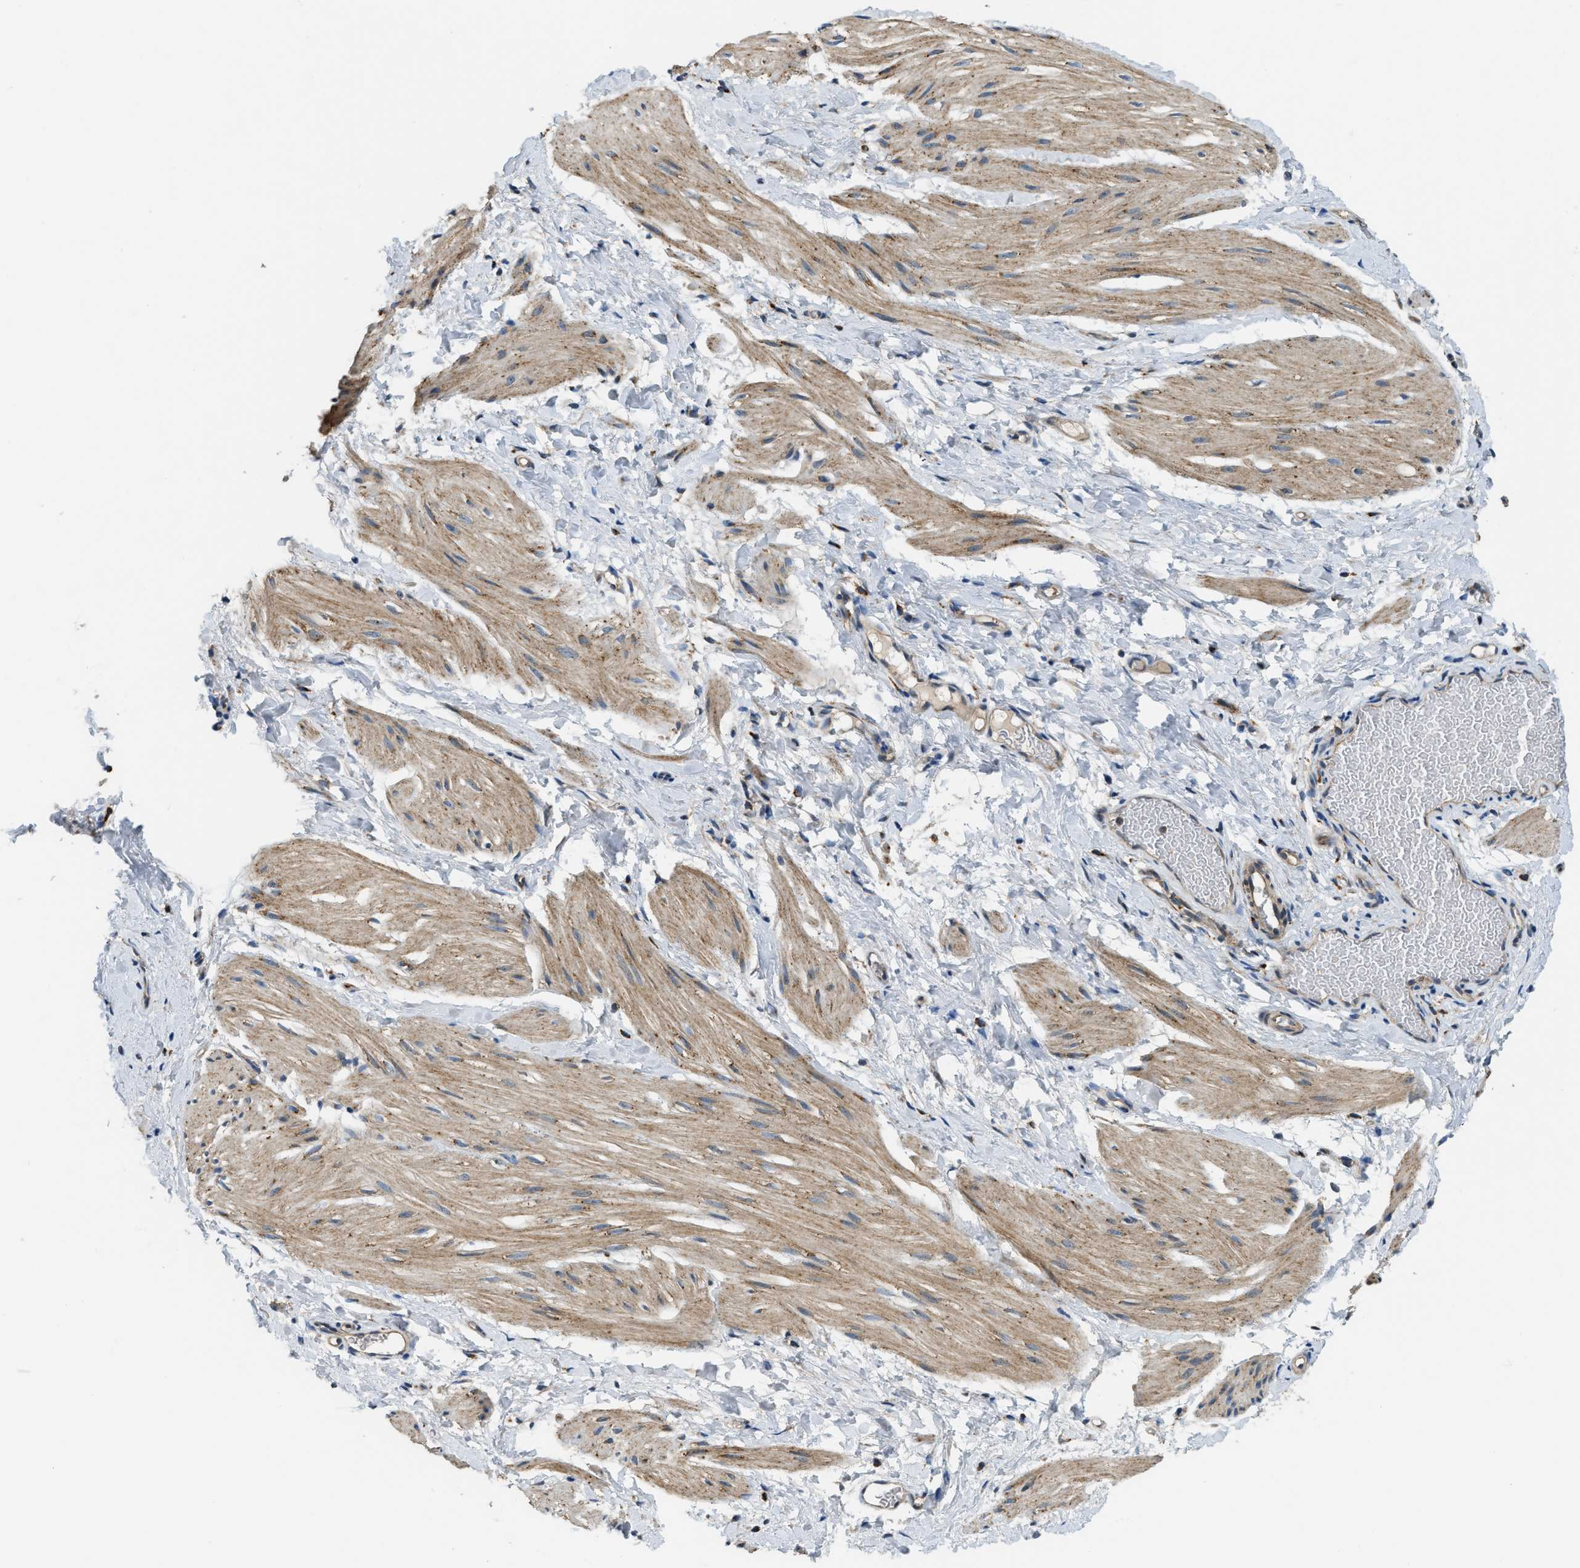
{"staining": {"intensity": "moderate", "quantity": "25%-75%", "location": "cytoplasmic/membranous"}, "tissue": "smooth muscle", "cell_type": "Smooth muscle cells", "image_type": "normal", "snomed": [{"axis": "morphology", "description": "Normal tissue, NOS"}, {"axis": "topography", "description": "Smooth muscle"}], "caption": "Immunohistochemical staining of benign smooth muscle exhibits moderate cytoplasmic/membranous protein positivity in approximately 25%-75% of smooth muscle cells.", "gene": "STARD3NL", "patient": {"sex": "male", "age": 16}}